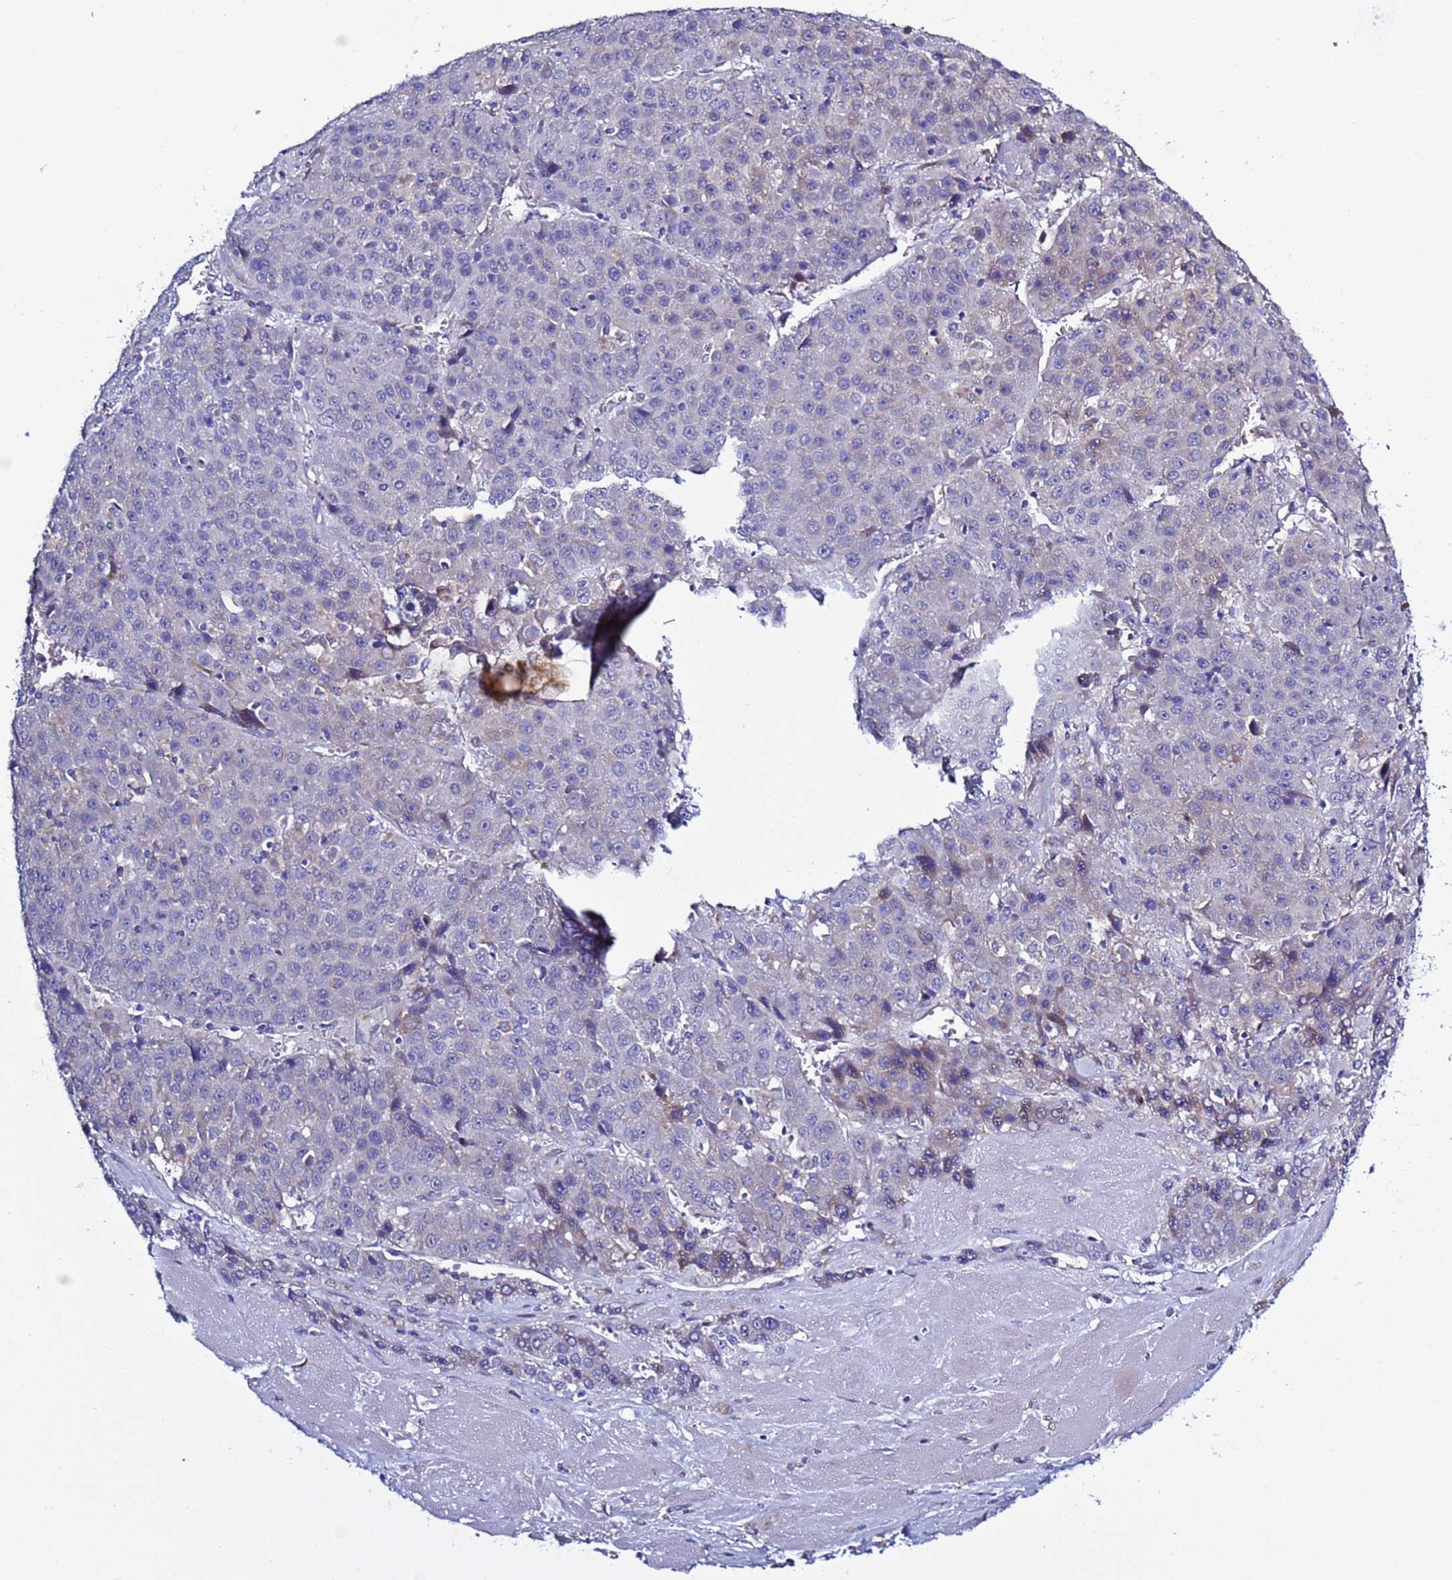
{"staining": {"intensity": "negative", "quantity": "none", "location": "none"}, "tissue": "liver cancer", "cell_type": "Tumor cells", "image_type": "cancer", "snomed": [{"axis": "morphology", "description": "Carcinoma, Hepatocellular, NOS"}, {"axis": "topography", "description": "Liver"}], "caption": "DAB (3,3'-diaminobenzidine) immunohistochemical staining of liver cancer (hepatocellular carcinoma) shows no significant staining in tumor cells. The staining was performed using DAB to visualize the protein expression in brown, while the nuclei were stained in blue with hematoxylin (Magnification: 20x).", "gene": "ABHD17B", "patient": {"sex": "female", "age": 53}}